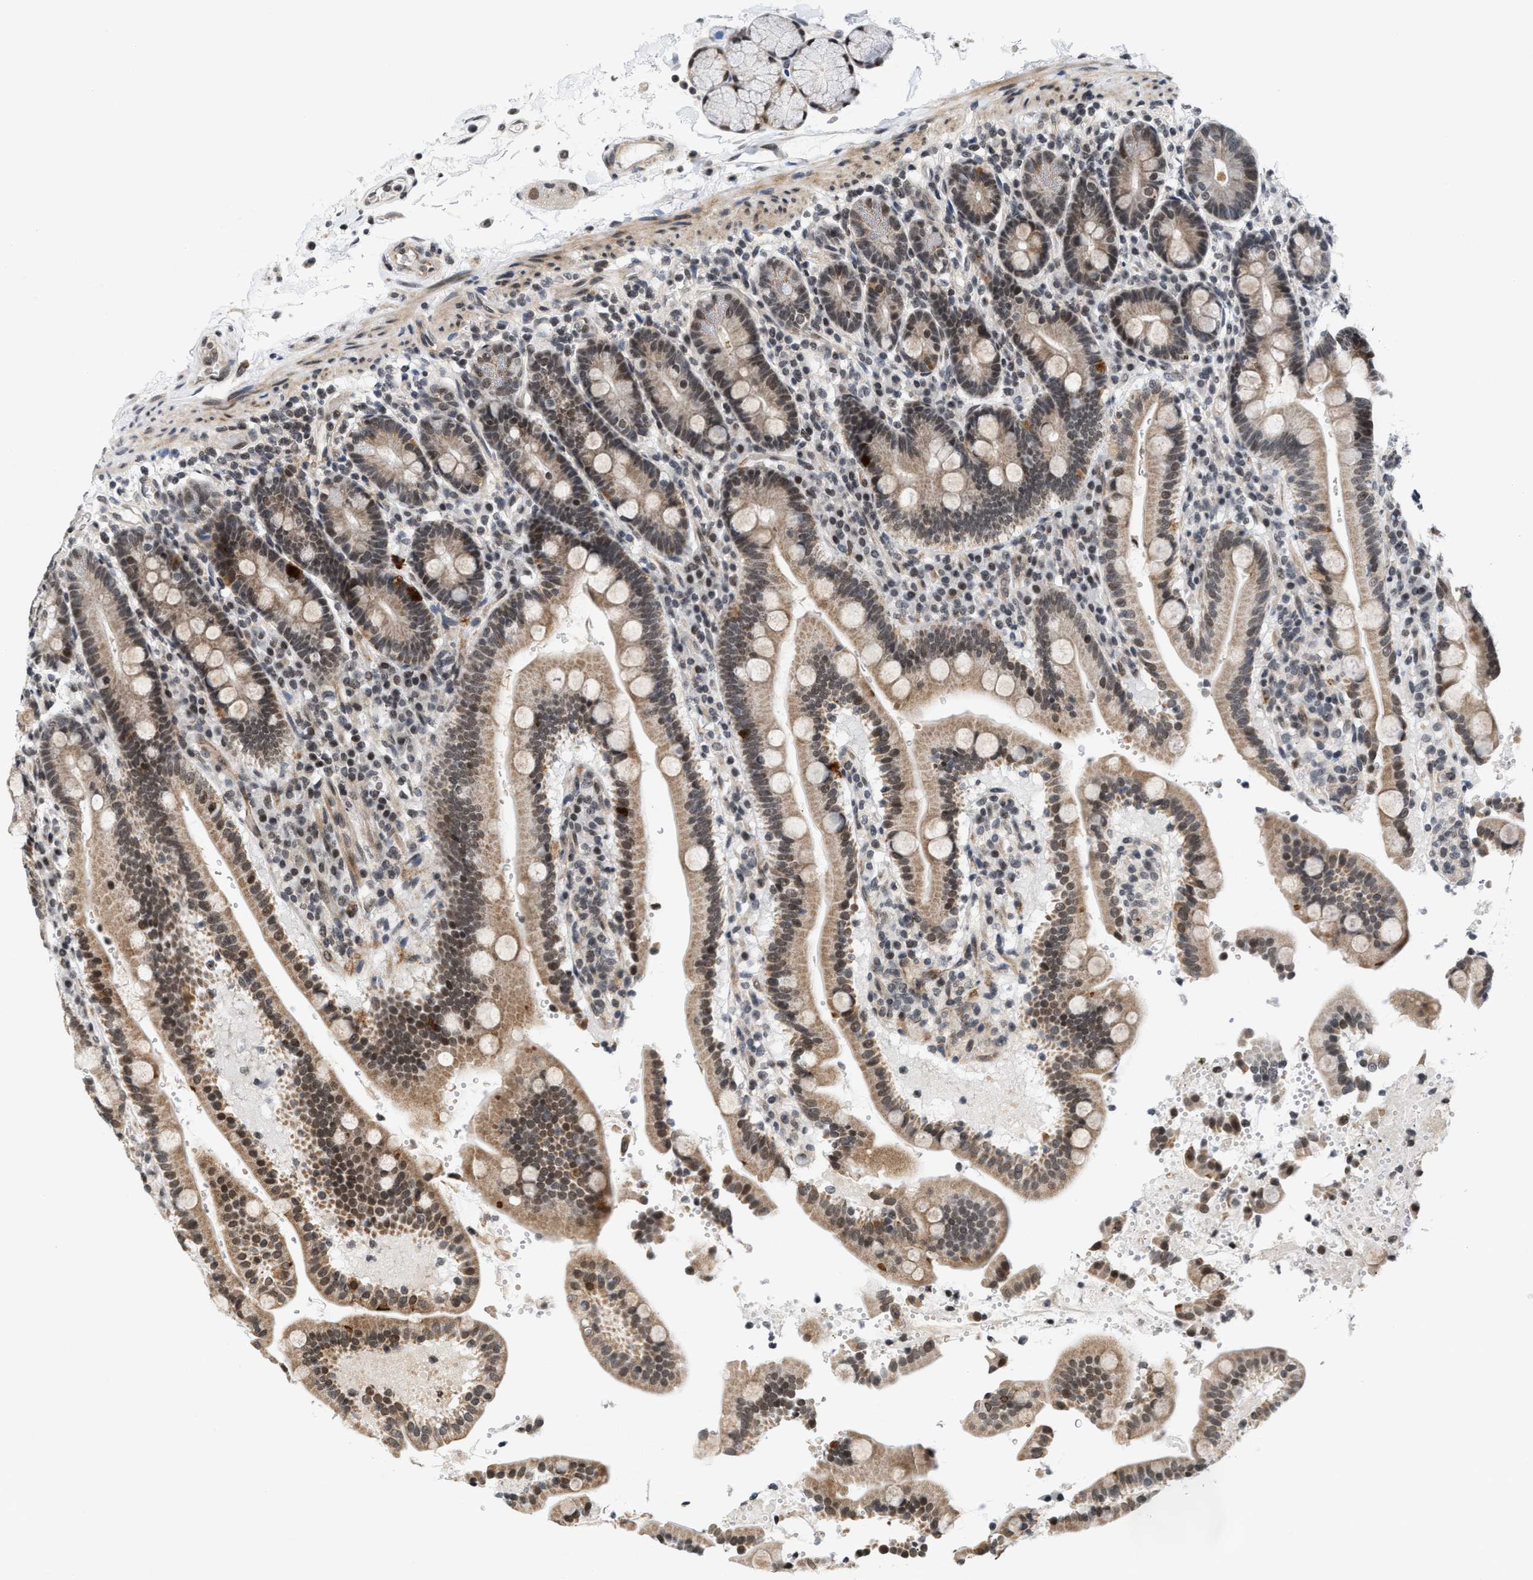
{"staining": {"intensity": "moderate", "quantity": ">75%", "location": "cytoplasmic/membranous,nuclear"}, "tissue": "duodenum", "cell_type": "Glandular cells", "image_type": "normal", "snomed": [{"axis": "morphology", "description": "Normal tissue, NOS"}, {"axis": "topography", "description": "Small intestine, NOS"}], "caption": "Protein expression analysis of unremarkable duodenum reveals moderate cytoplasmic/membranous,nuclear staining in approximately >75% of glandular cells.", "gene": "ANKRD6", "patient": {"sex": "female", "age": 71}}